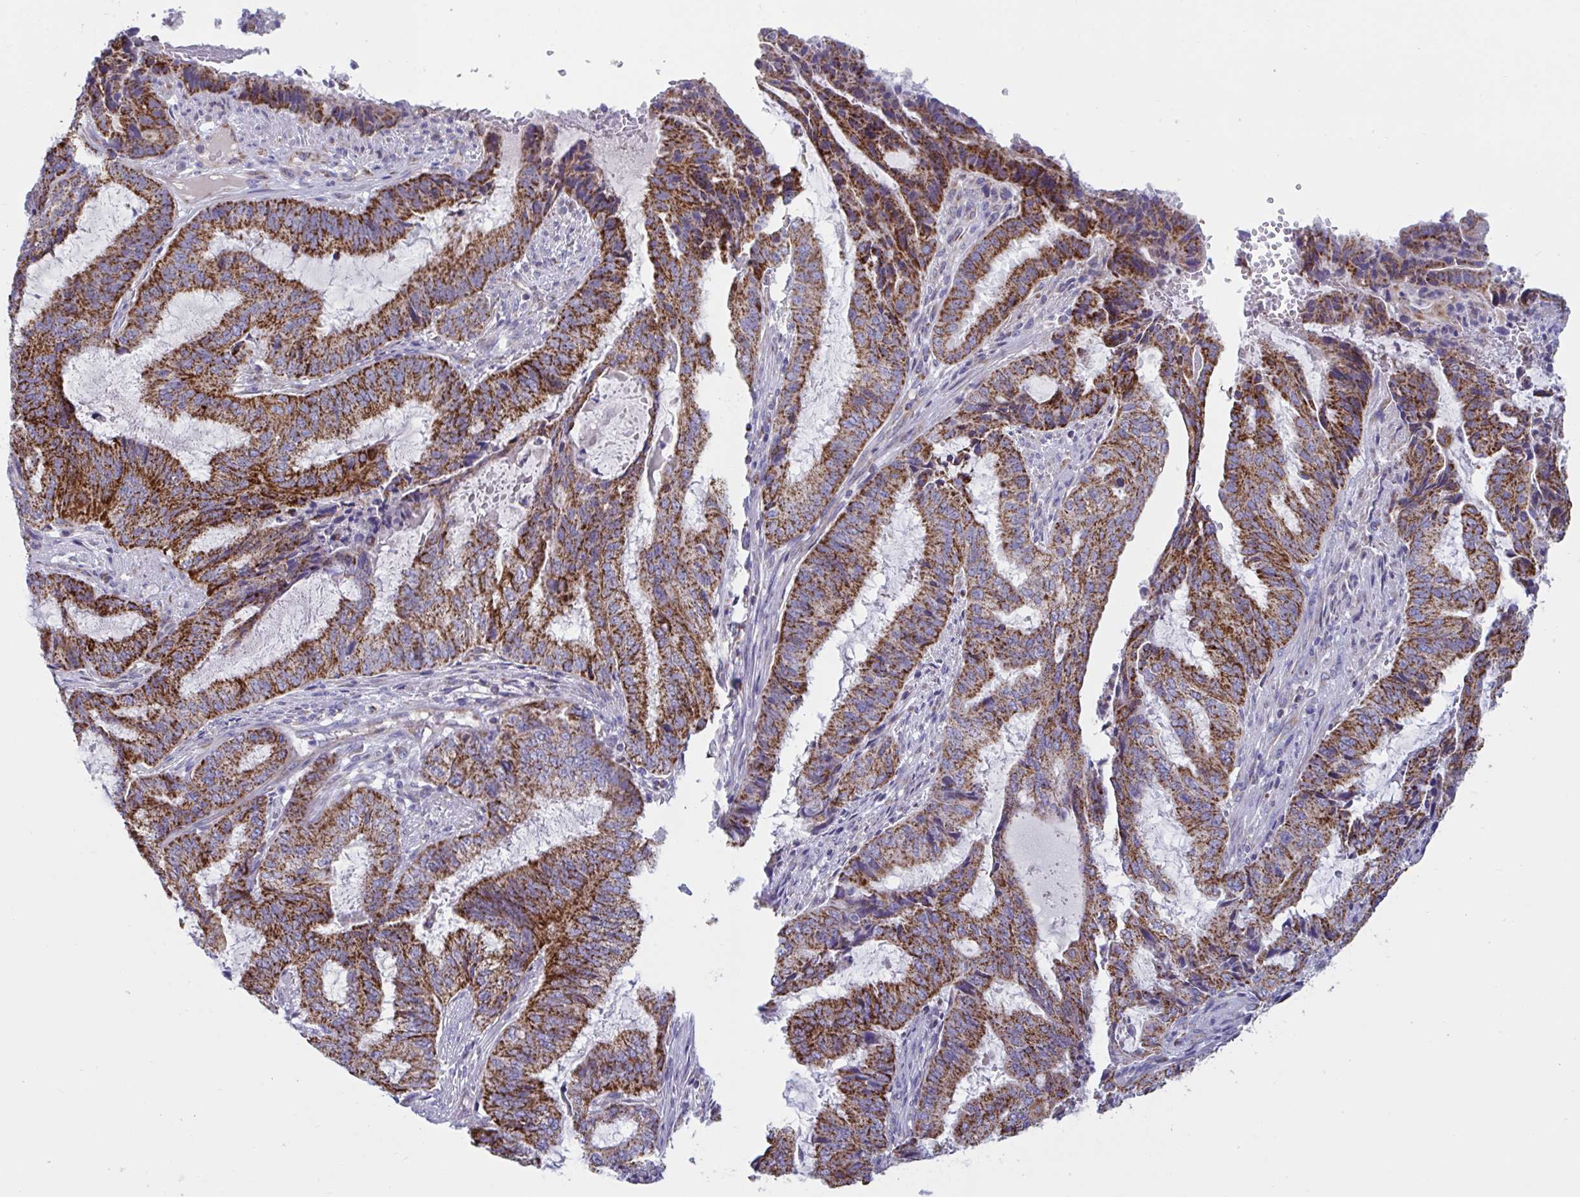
{"staining": {"intensity": "strong", "quantity": ">75%", "location": "cytoplasmic/membranous"}, "tissue": "endometrial cancer", "cell_type": "Tumor cells", "image_type": "cancer", "snomed": [{"axis": "morphology", "description": "Adenocarcinoma, NOS"}, {"axis": "topography", "description": "Endometrium"}], "caption": "Immunohistochemistry (IHC) photomicrograph of neoplastic tissue: human adenocarcinoma (endometrial) stained using immunohistochemistry (IHC) exhibits high levels of strong protein expression localized specifically in the cytoplasmic/membranous of tumor cells, appearing as a cytoplasmic/membranous brown color.", "gene": "BCAT2", "patient": {"sex": "female", "age": 51}}